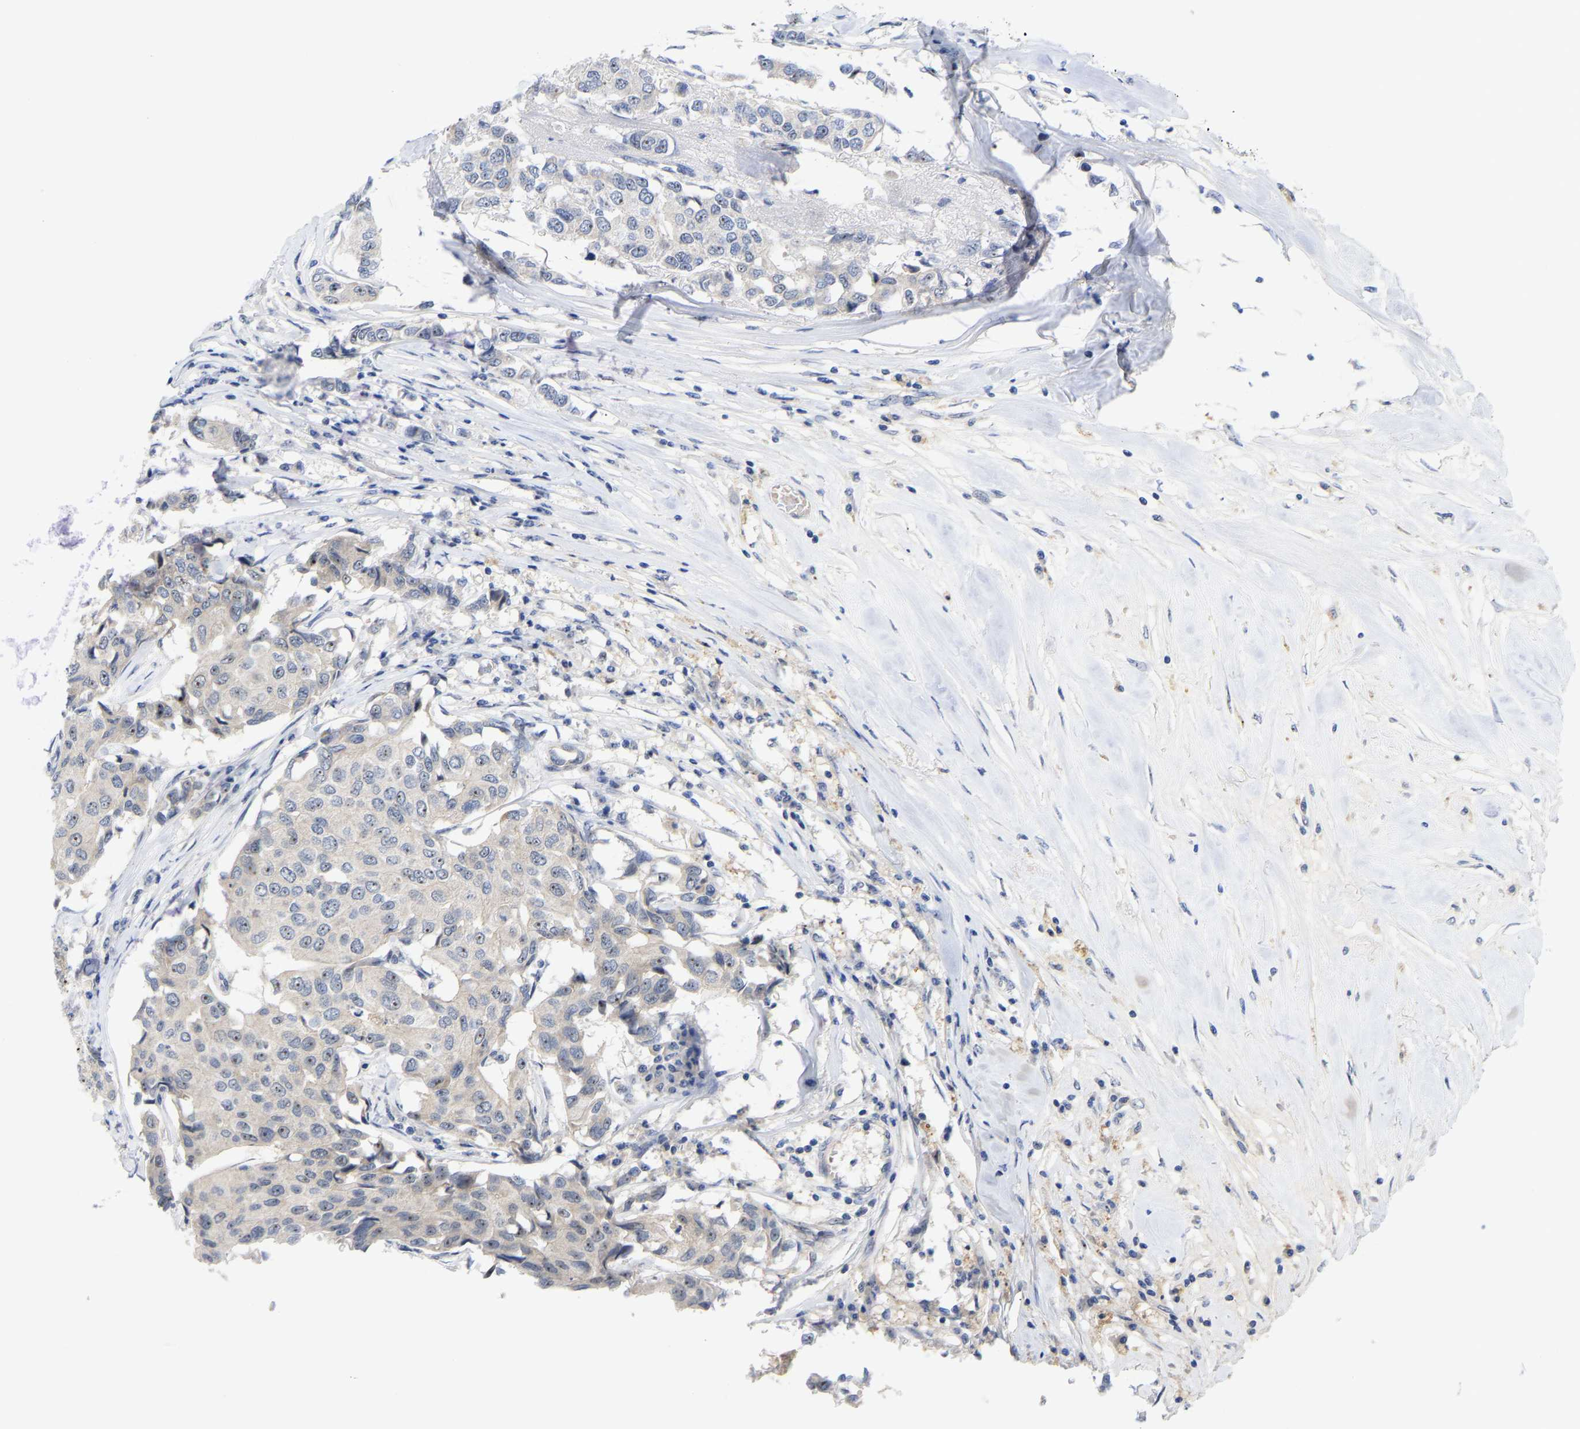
{"staining": {"intensity": "weak", "quantity": "<25%", "location": "nuclear"}, "tissue": "breast cancer", "cell_type": "Tumor cells", "image_type": "cancer", "snomed": [{"axis": "morphology", "description": "Duct carcinoma"}, {"axis": "topography", "description": "Breast"}], "caption": "DAB (3,3'-diaminobenzidine) immunohistochemical staining of breast cancer exhibits no significant positivity in tumor cells. Nuclei are stained in blue.", "gene": "NLE1", "patient": {"sex": "female", "age": 80}}